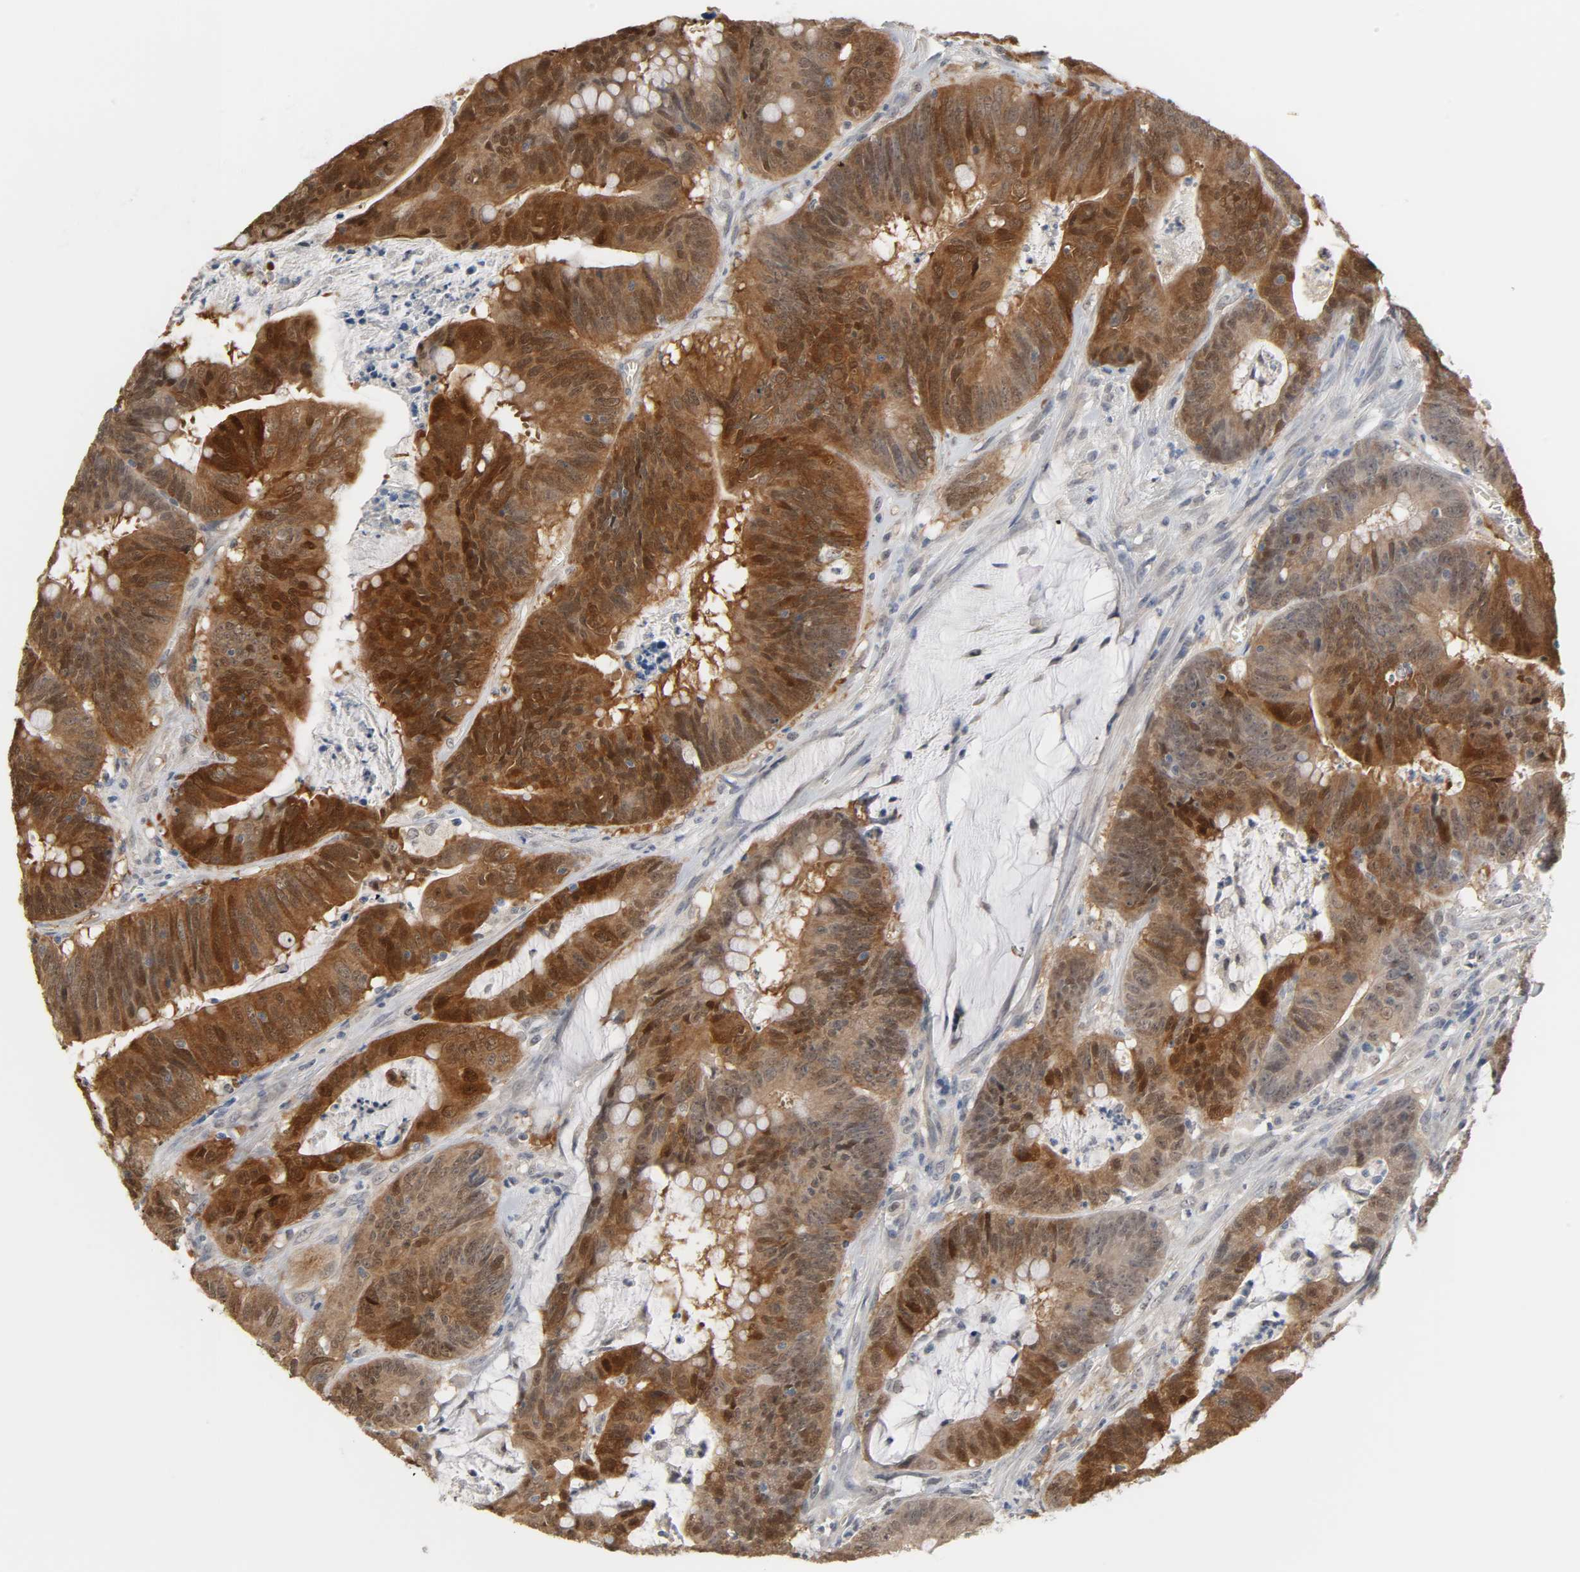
{"staining": {"intensity": "strong", "quantity": "25%-75%", "location": "cytoplasmic/membranous"}, "tissue": "colorectal cancer", "cell_type": "Tumor cells", "image_type": "cancer", "snomed": [{"axis": "morphology", "description": "Adenocarcinoma, NOS"}, {"axis": "topography", "description": "Colon"}], "caption": "Colorectal cancer (adenocarcinoma) stained with a protein marker displays strong staining in tumor cells.", "gene": "ACSS2", "patient": {"sex": "male", "age": 45}}